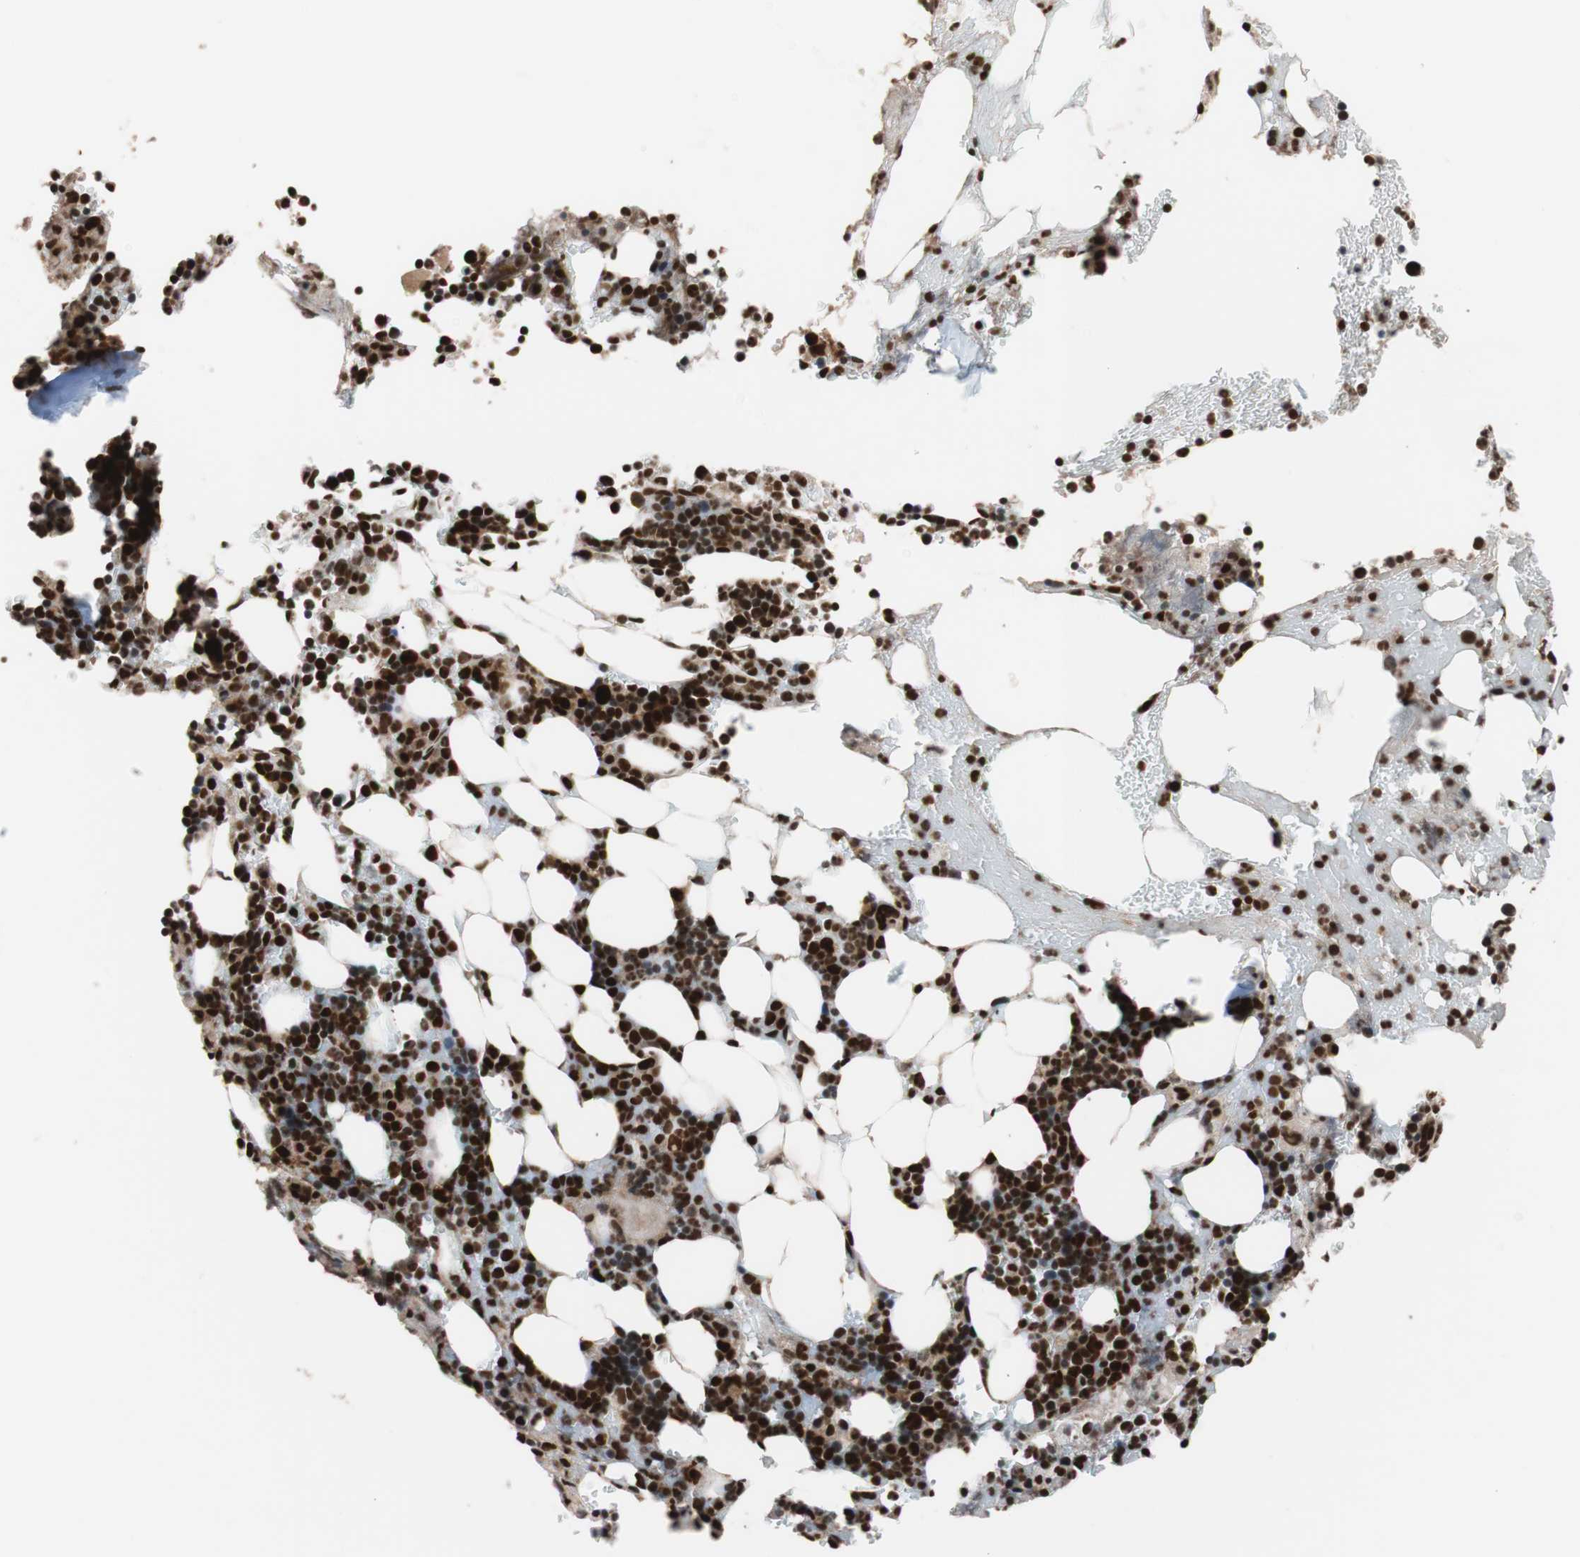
{"staining": {"intensity": "strong", "quantity": ">75%", "location": "nuclear"}, "tissue": "bone marrow", "cell_type": "Hematopoietic cells", "image_type": "normal", "snomed": [{"axis": "morphology", "description": "Normal tissue, NOS"}, {"axis": "topography", "description": "Bone marrow"}], "caption": "The photomicrograph shows immunohistochemical staining of normal bone marrow. There is strong nuclear positivity is present in approximately >75% of hematopoietic cells. The protein of interest is shown in brown color, while the nuclei are stained blue.", "gene": "CHAMP1", "patient": {"sex": "female", "age": 73}}